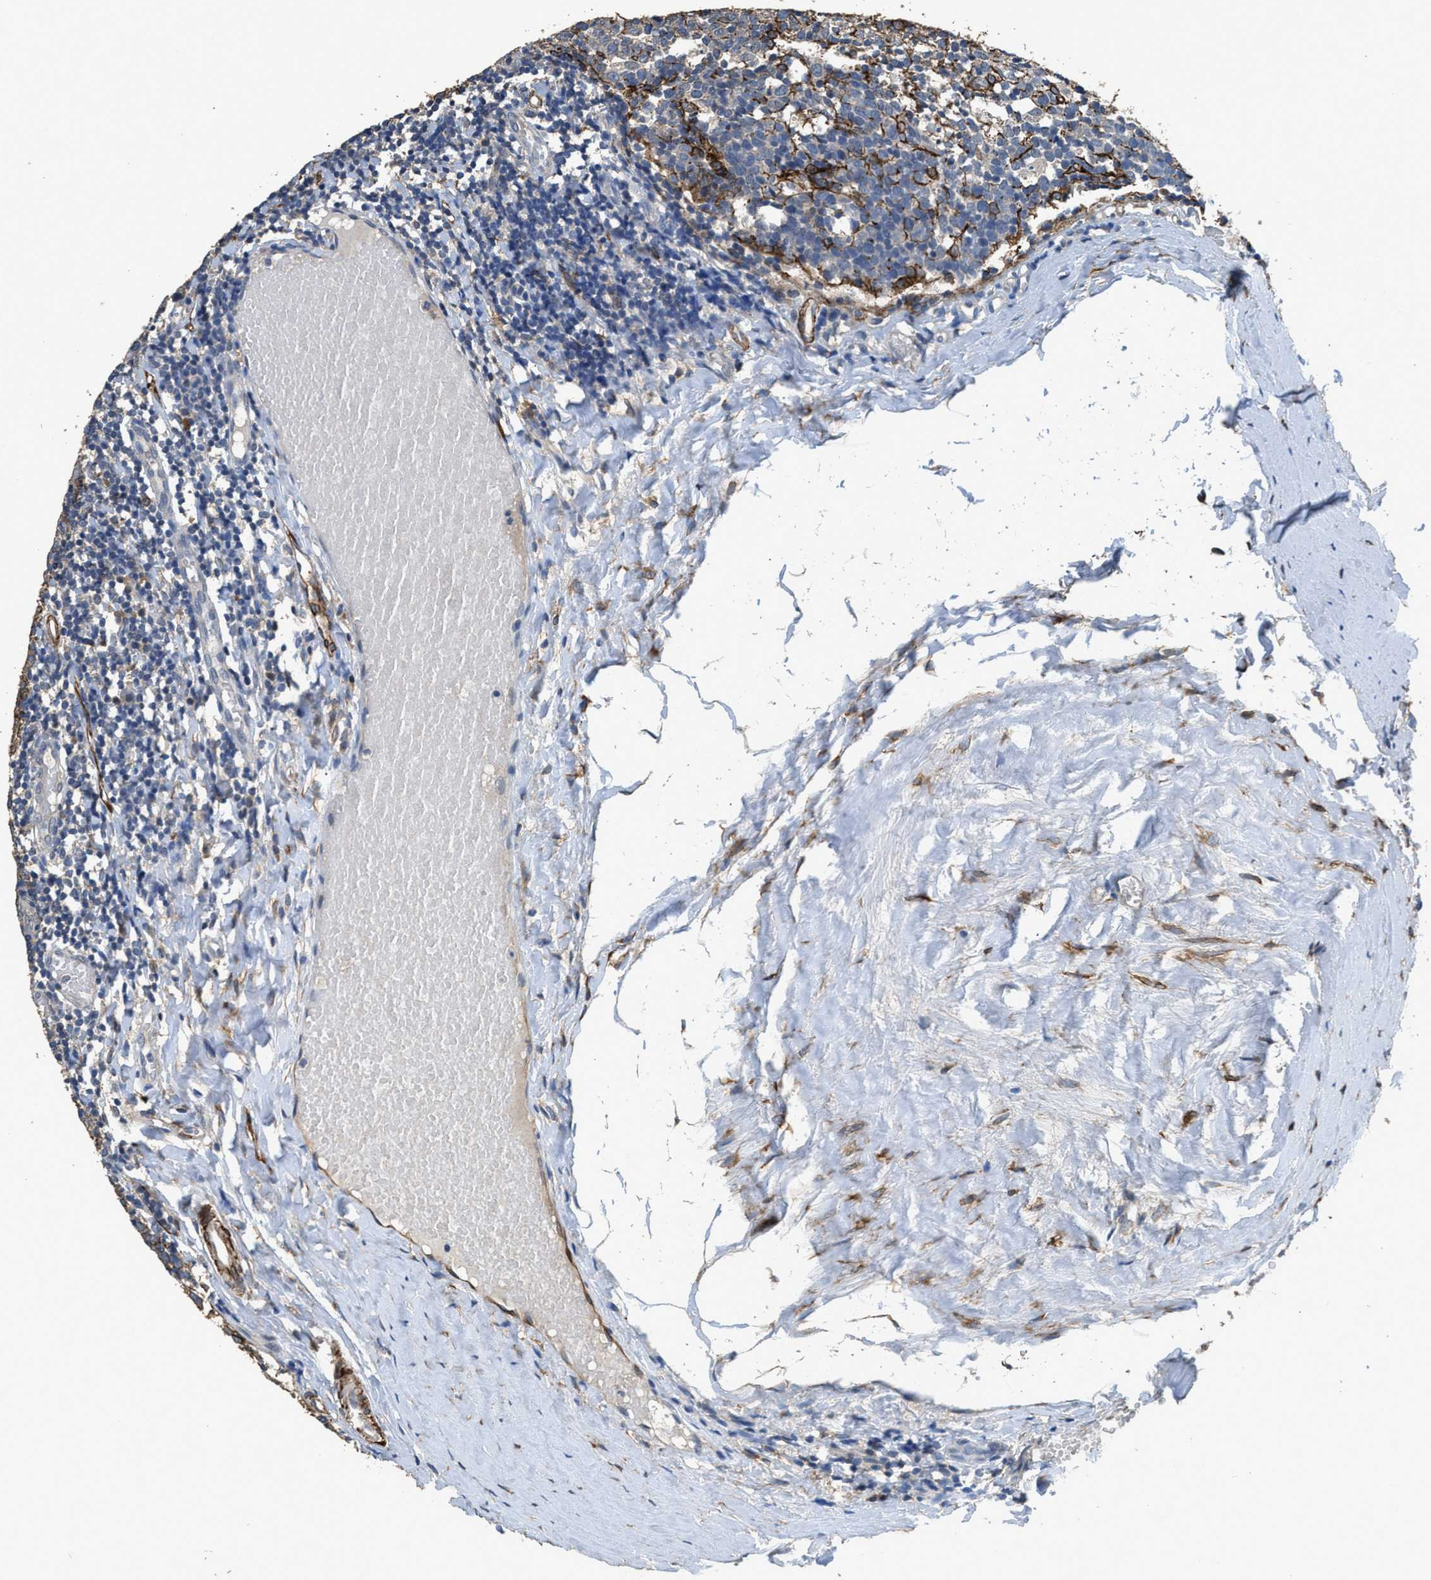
{"staining": {"intensity": "negative", "quantity": "none", "location": "none"}, "tissue": "tonsil", "cell_type": "Germinal center cells", "image_type": "normal", "snomed": [{"axis": "morphology", "description": "Normal tissue, NOS"}, {"axis": "topography", "description": "Tonsil"}], "caption": "Immunohistochemistry photomicrograph of normal human tonsil stained for a protein (brown), which shows no positivity in germinal center cells.", "gene": "SYNM", "patient": {"sex": "female", "age": 19}}